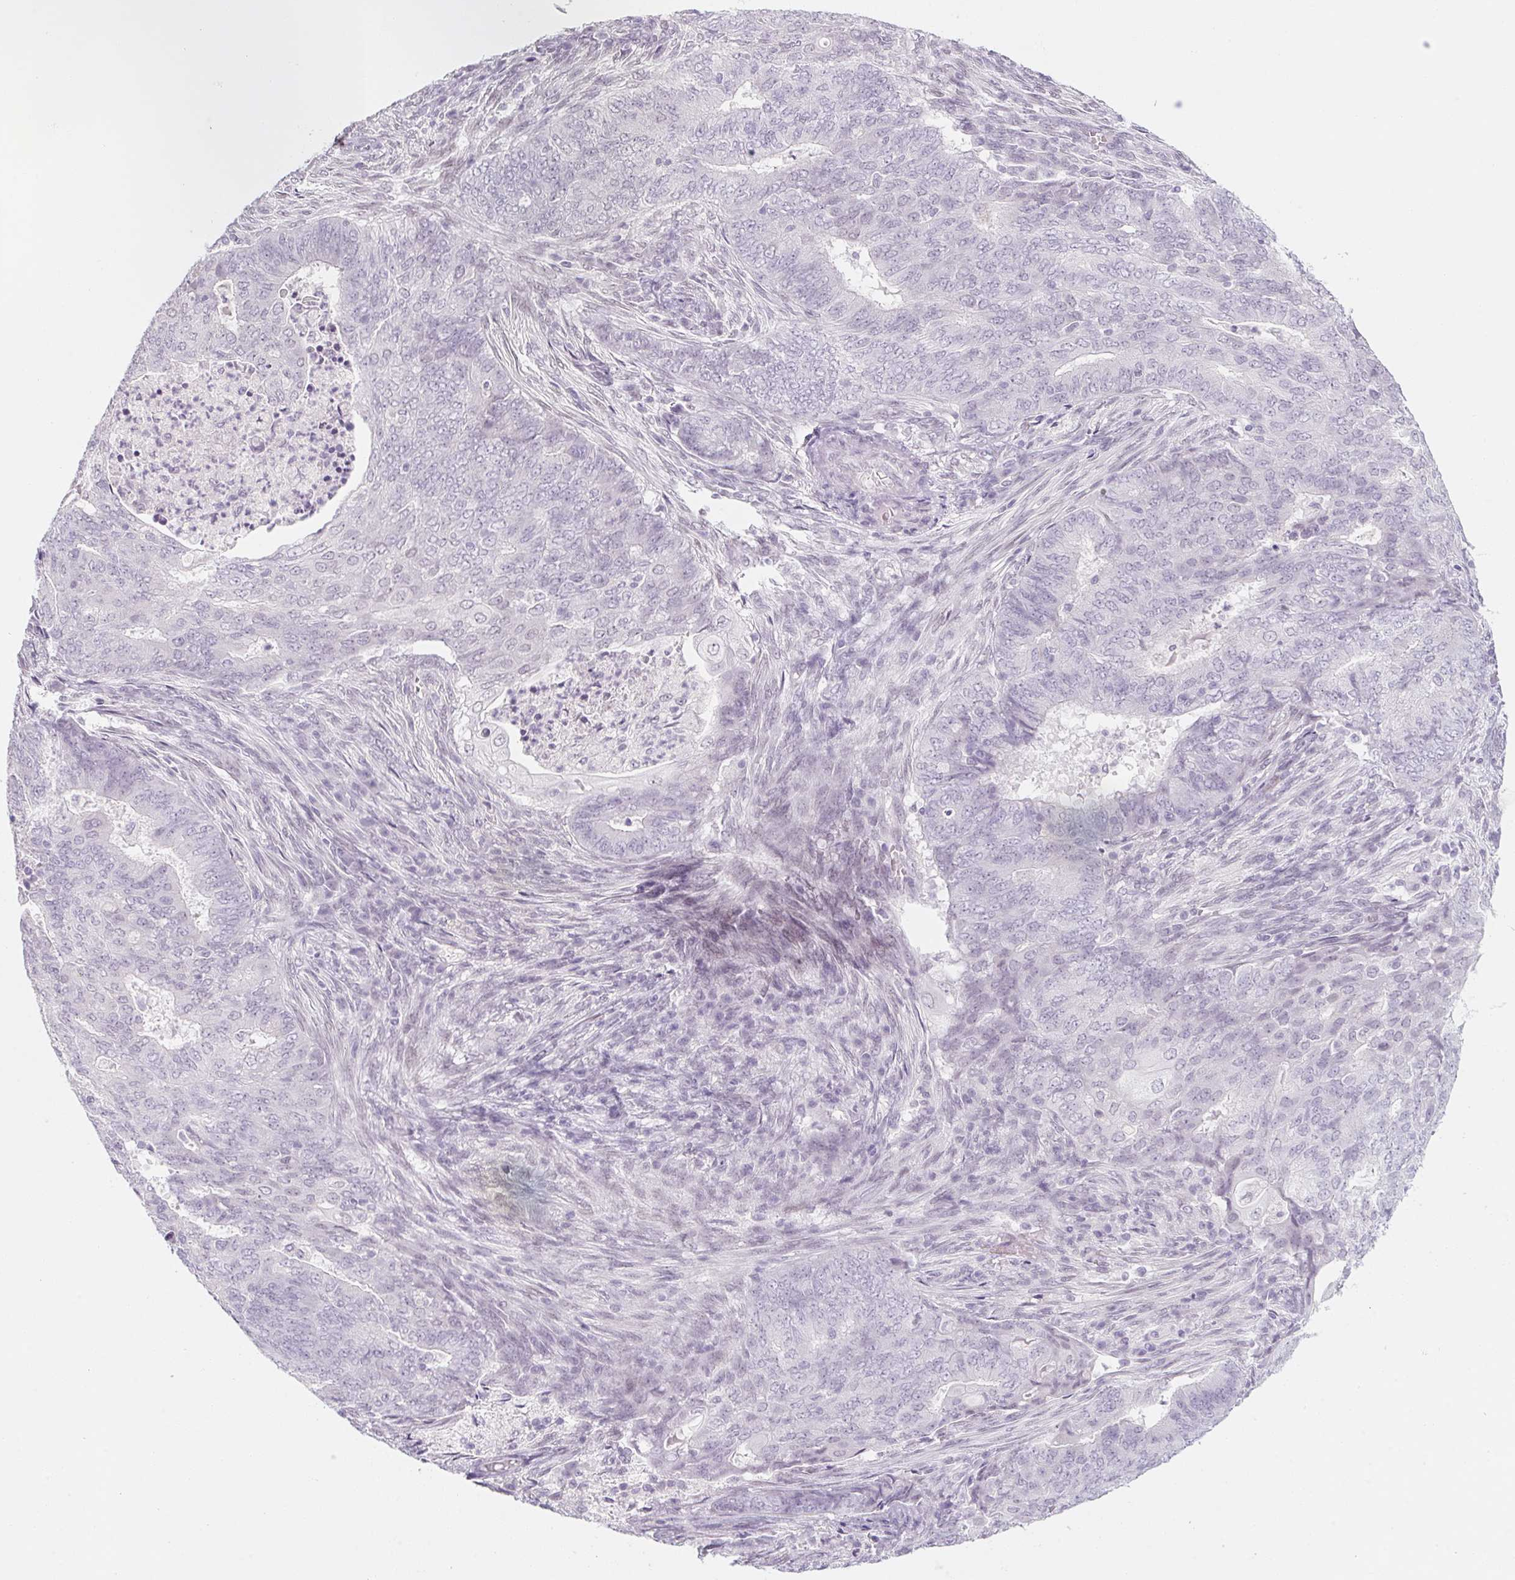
{"staining": {"intensity": "negative", "quantity": "none", "location": "none"}, "tissue": "endometrial cancer", "cell_type": "Tumor cells", "image_type": "cancer", "snomed": [{"axis": "morphology", "description": "Adenocarcinoma, NOS"}, {"axis": "topography", "description": "Endometrium"}], "caption": "Tumor cells show no significant protein staining in endometrial adenocarcinoma. Brightfield microscopy of immunohistochemistry (IHC) stained with DAB (brown) and hematoxylin (blue), captured at high magnification.", "gene": "KCNQ2", "patient": {"sex": "female", "age": 62}}